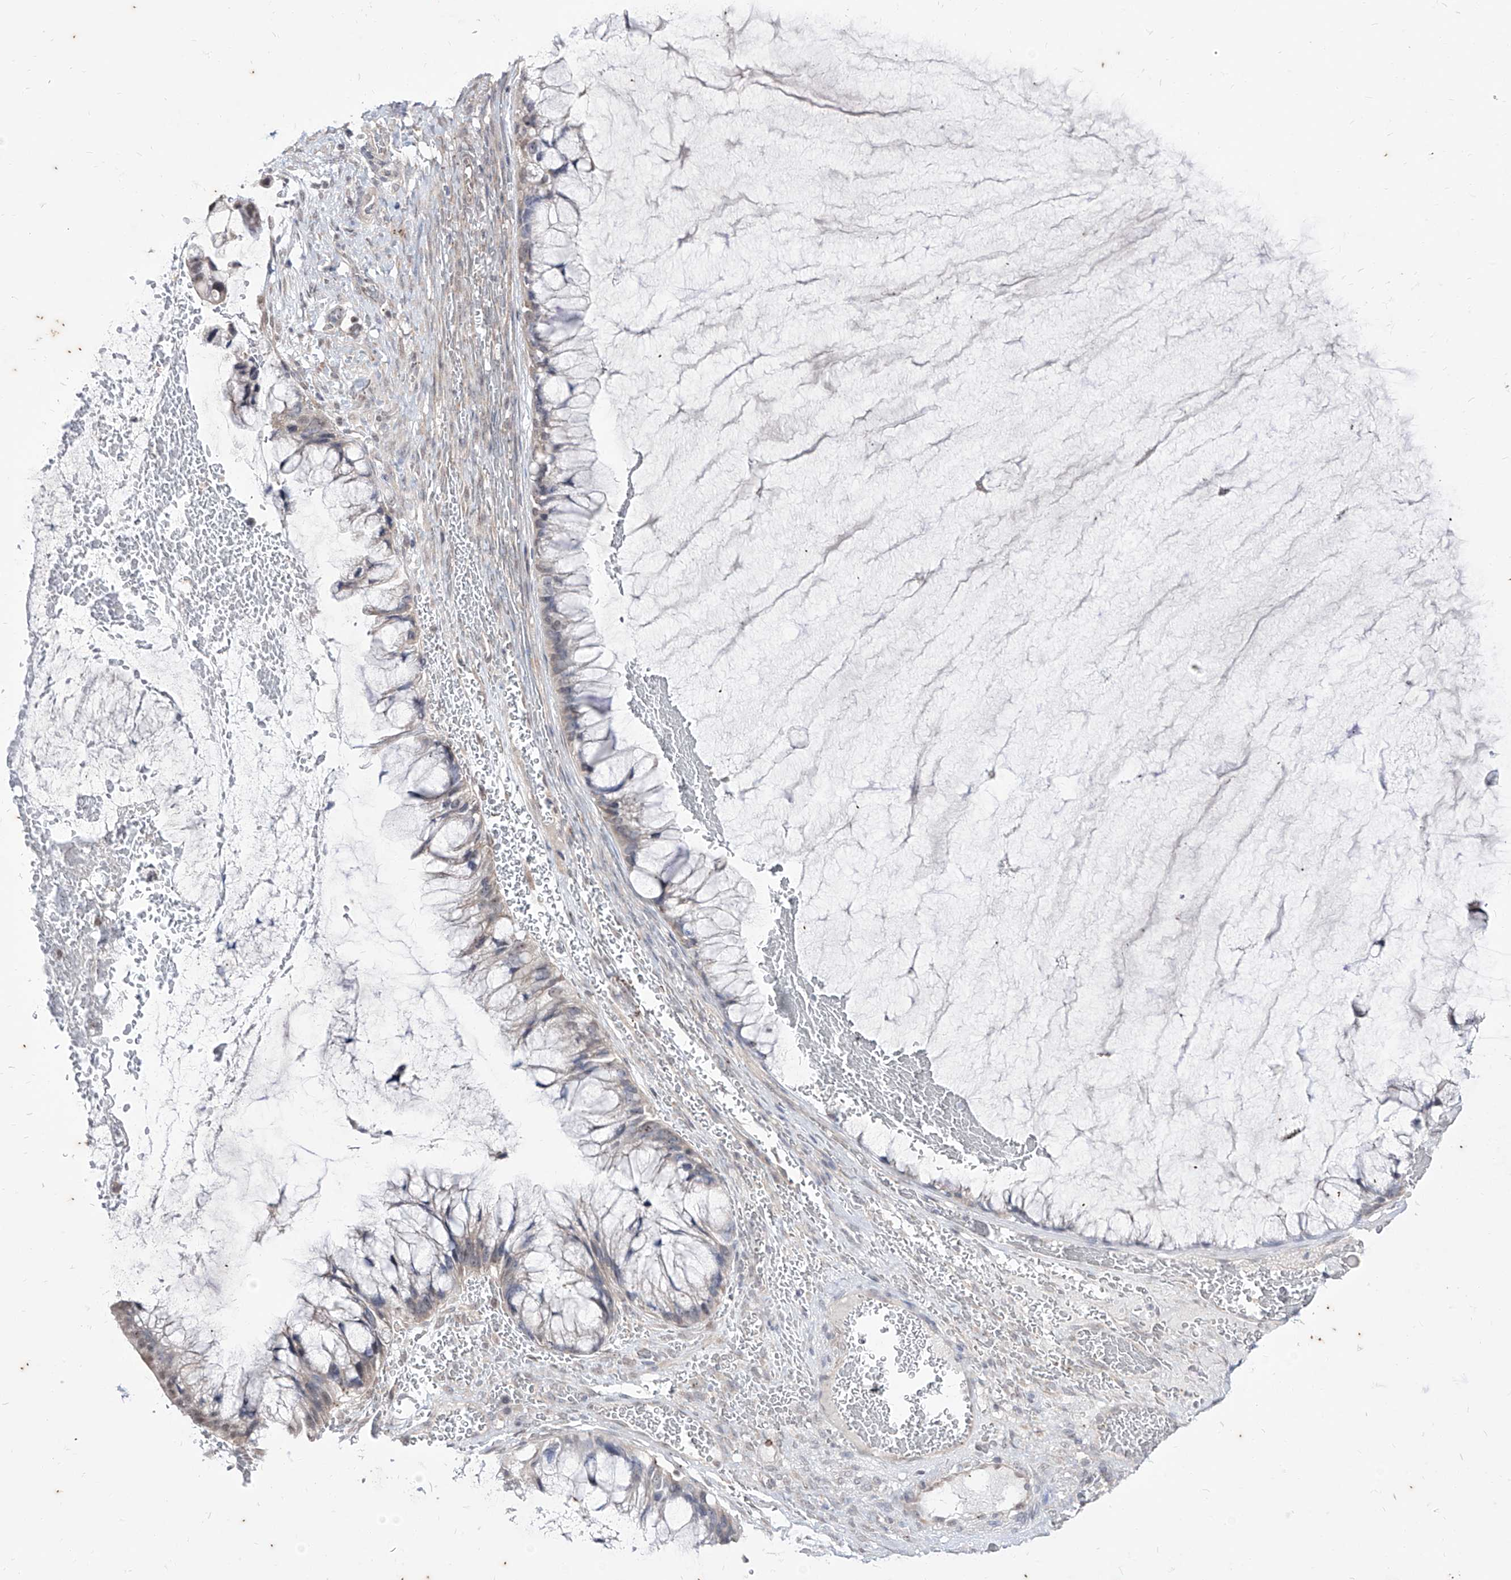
{"staining": {"intensity": "weak", "quantity": "<25%", "location": "cytoplasmic/membranous,nuclear"}, "tissue": "ovarian cancer", "cell_type": "Tumor cells", "image_type": "cancer", "snomed": [{"axis": "morphology", "description": "Cystadenocarcinoma, mucinous, NOS"}, {"axis": "topography", "description": "Ovary"}], "caption": "An IHC photomicrograph of ovarian mucinous cystadenocarcinoma is shown. There is no staining in tumor cells of ovarian mucinous cystadenocarcinoma. Brightfield microscopy of immunohistochemistry stained with DAB (brown) and hematoxylin (blue), captured at high magnification.", "gene": "PHF20L1", "patient": {"sex": "female", "age": 37}}